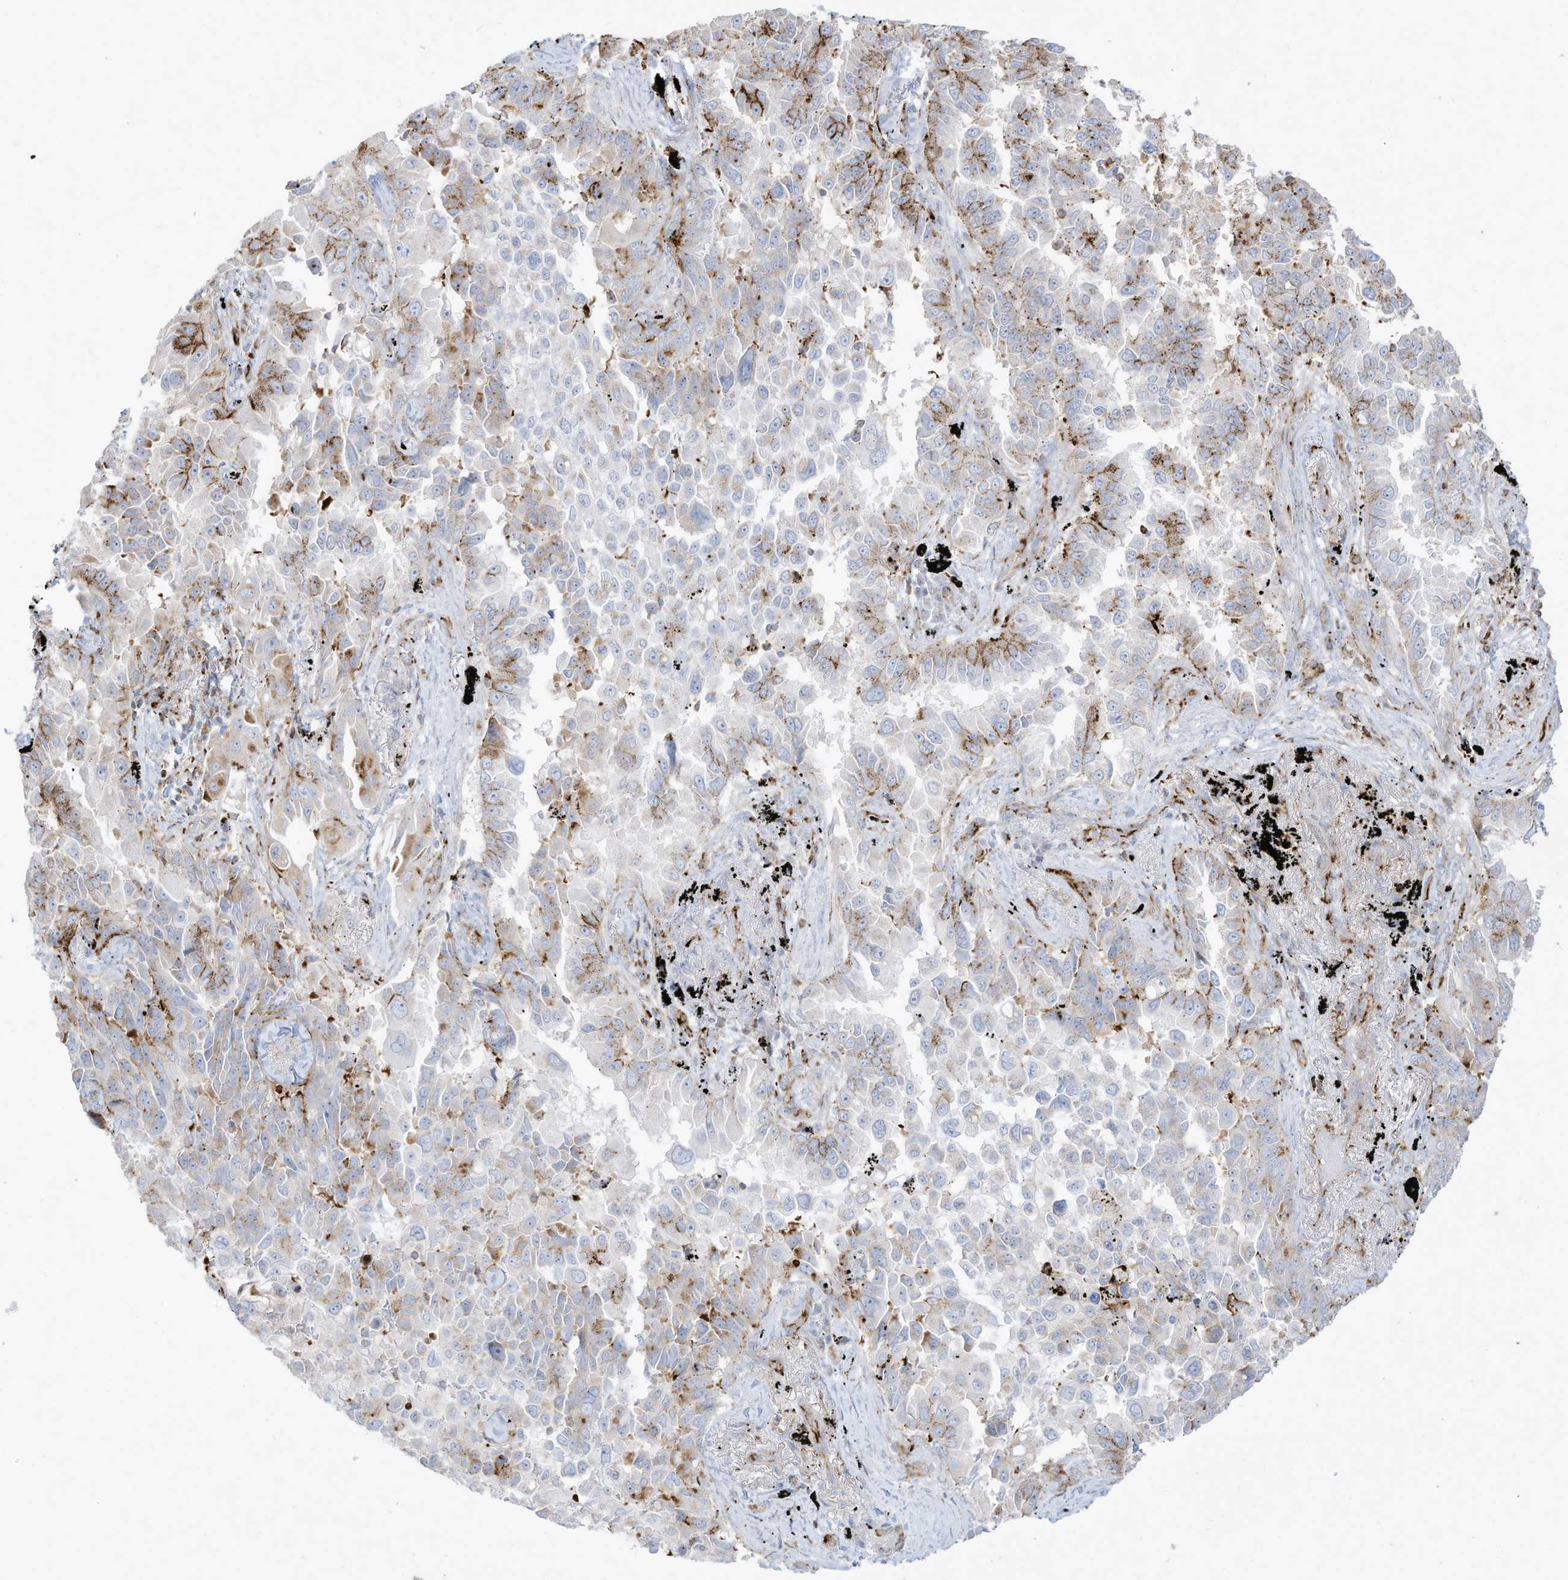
{"staining": {"intensity": "moderate", "quantity": "<25%", "location": "cytoplasmic/membranous"}, "tissue": "lung cancer", "cell_type": "Tumor cells", "image_type": "cancer", "snomed": [{"axis": "morphology", "description": "Adenocarcinoma, NOS"}, {"axis": "topography", "description": "Lung"}], "caption": "An image of lung adenocarcinoma stained for a protein shows moderate cytoplasmic/membranous brown staining in tumor cells. Using DAB (brown) and hematoxylin (blue) stains, captured at high magnification using brightfield microscopy.", "gene": "THNSL2", "patient": {"sex": "female", "age": 67}}